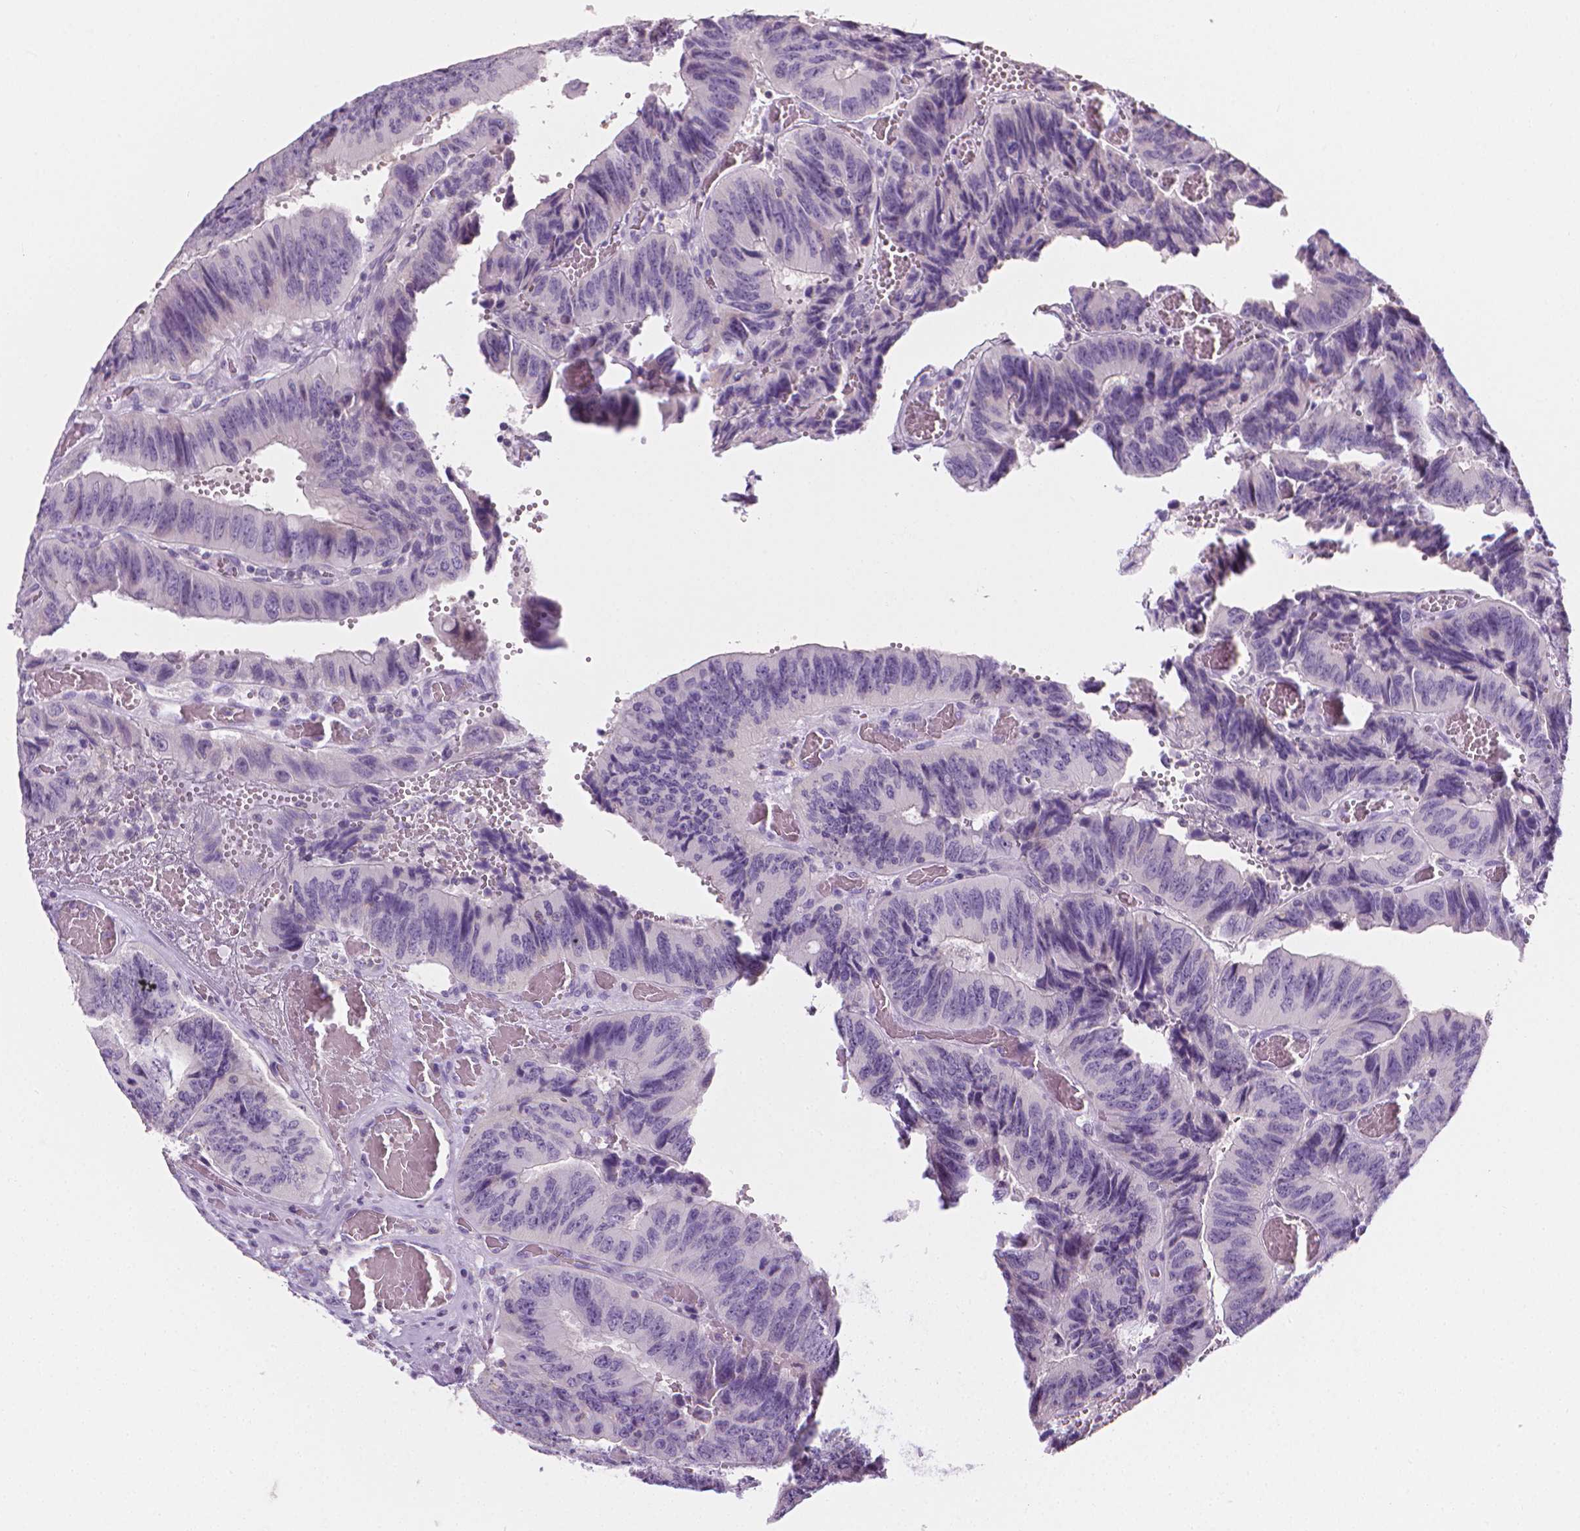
{"staining": {"intensity": "negative", "quantity": "none", "location": "none"}, "tissue": "colorectal cancer", "cell_type": "Tumor cells", "image_type": "cancer", "snomed": [{"axis": "morphology", "description": "Adenocarcinoma, NOS"}, {"axis": "topography", "description": "Colon"}], "caption": "The image reveals no significant positivity in tumor cells of colorectal cancer (adenocarcinoma).", "gene": "DCAF8L1", "patient": {"sex": "female", "age": 84}}